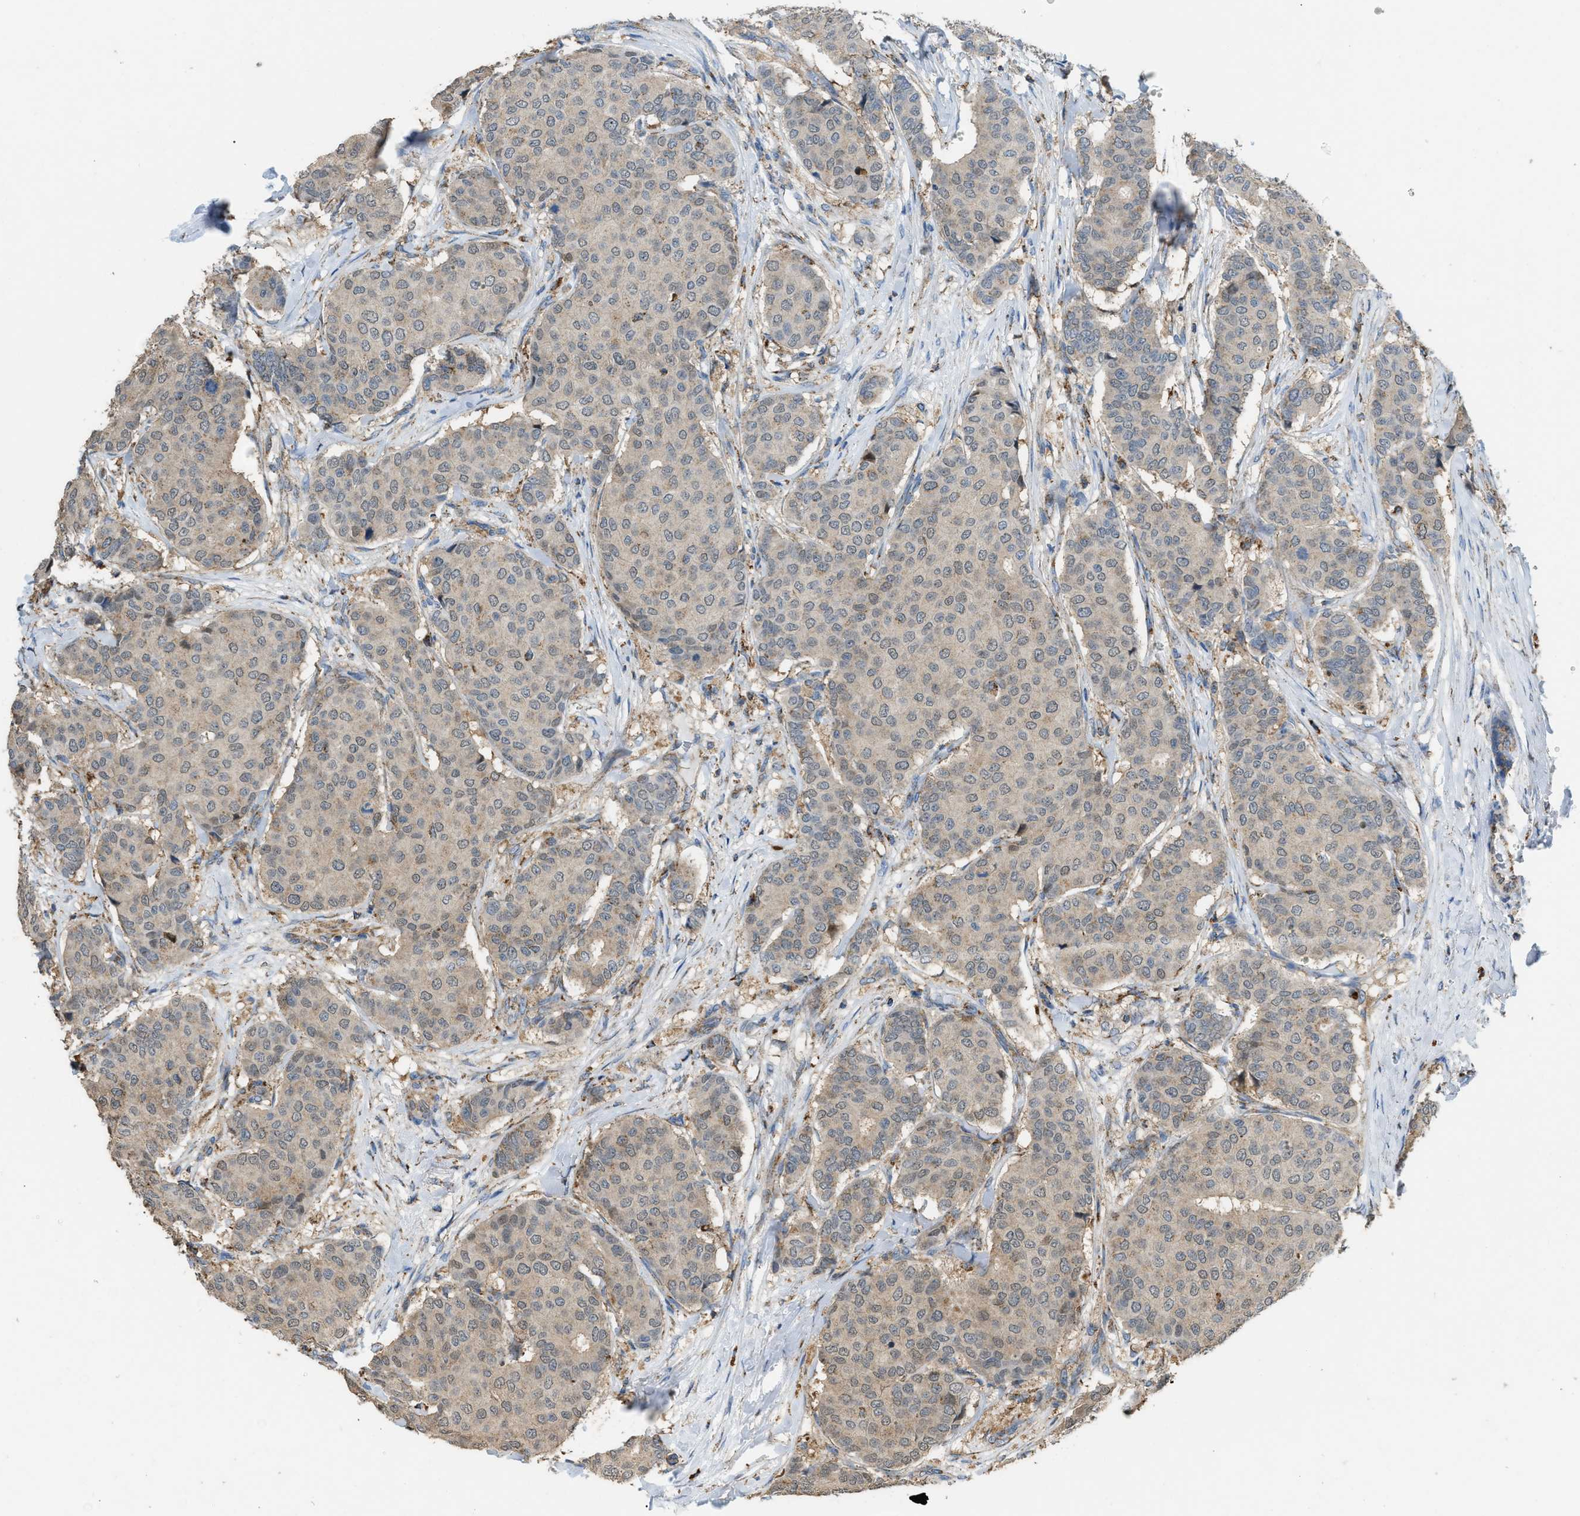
{"staining": {"intensity": "weak", "quantity": ">75%", "location": "cytoplasmic/membranous,nuclear"}, "tissue": "breast cancer", "cell_type": "Tumor cells", "image_type": "cancer", "snomed": [{"axis": "morphology", "description": "Duct carcinoma"}, {"axis": "topography", "description": "Breast"}], "caption": "Immunohistochemistry (IHC) of human breast cancer (invasive ductal carcinoma) demonstrates low levels of weak cytoplasmic/membranous and nuclear staining in approximately >75% of tumor cells.", "gene": "ETFB", "patient": {"sex": "female", "age": 75}}